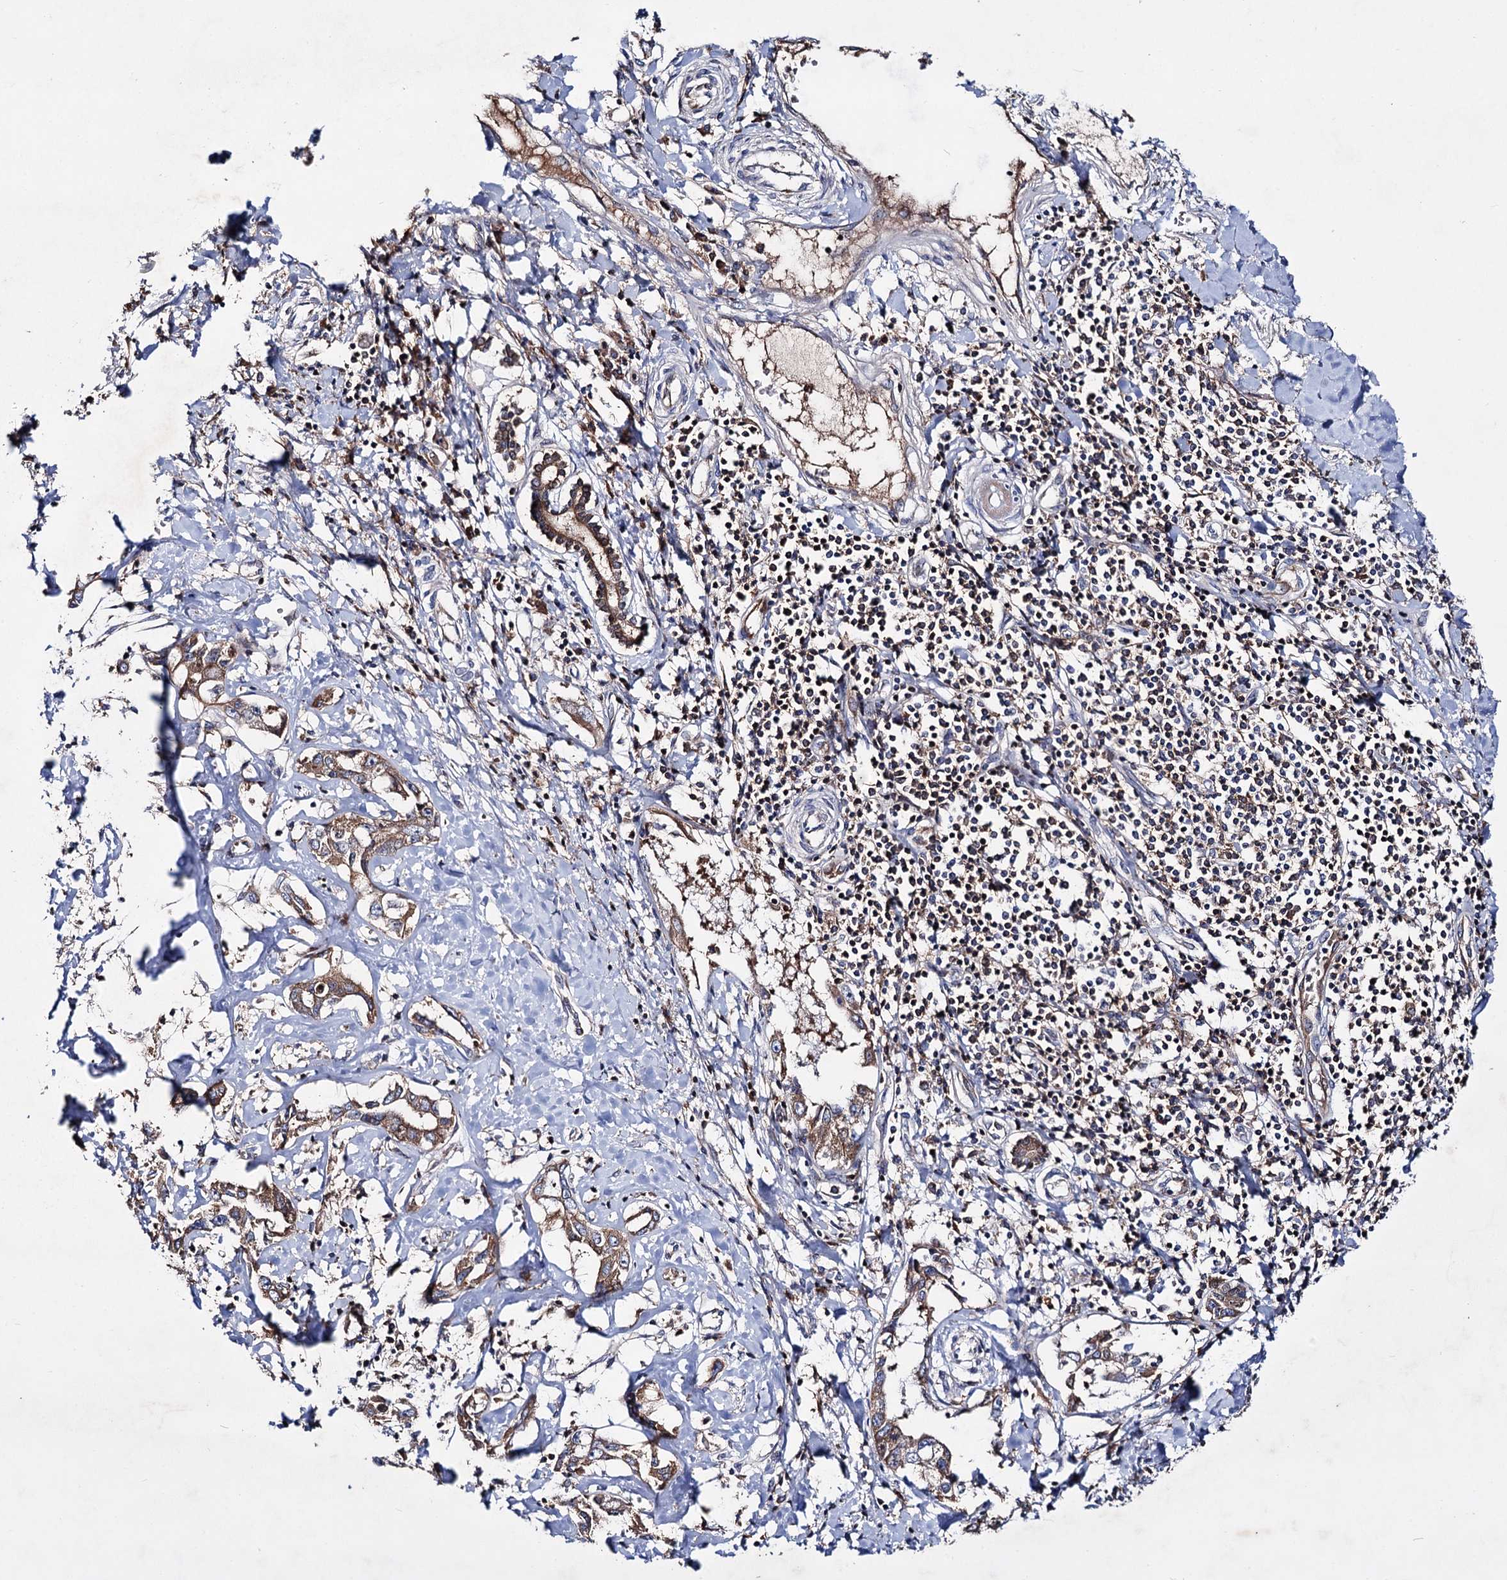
{"staining": {"intensity": "moderate", "quantity": ">75%", "location": "cytoplasmic/membranous"}, "tissue": "liver cancer", "cell_type": "Tumor cells", "image_type": "cancer", "snomed": [{"axis": "morphology", "description": "Cholangiocarcinoma"}, {"axis": "topography", "description": "Liver"}], "caption": "Tumor cells display medium levels of moderate cytoplasmic/membranous staining in approximately >75% of cells in liver cancer (cholangiocarcinoma).", "gene": "CLPB", "patient": {"sex": "male", "age": 59}}